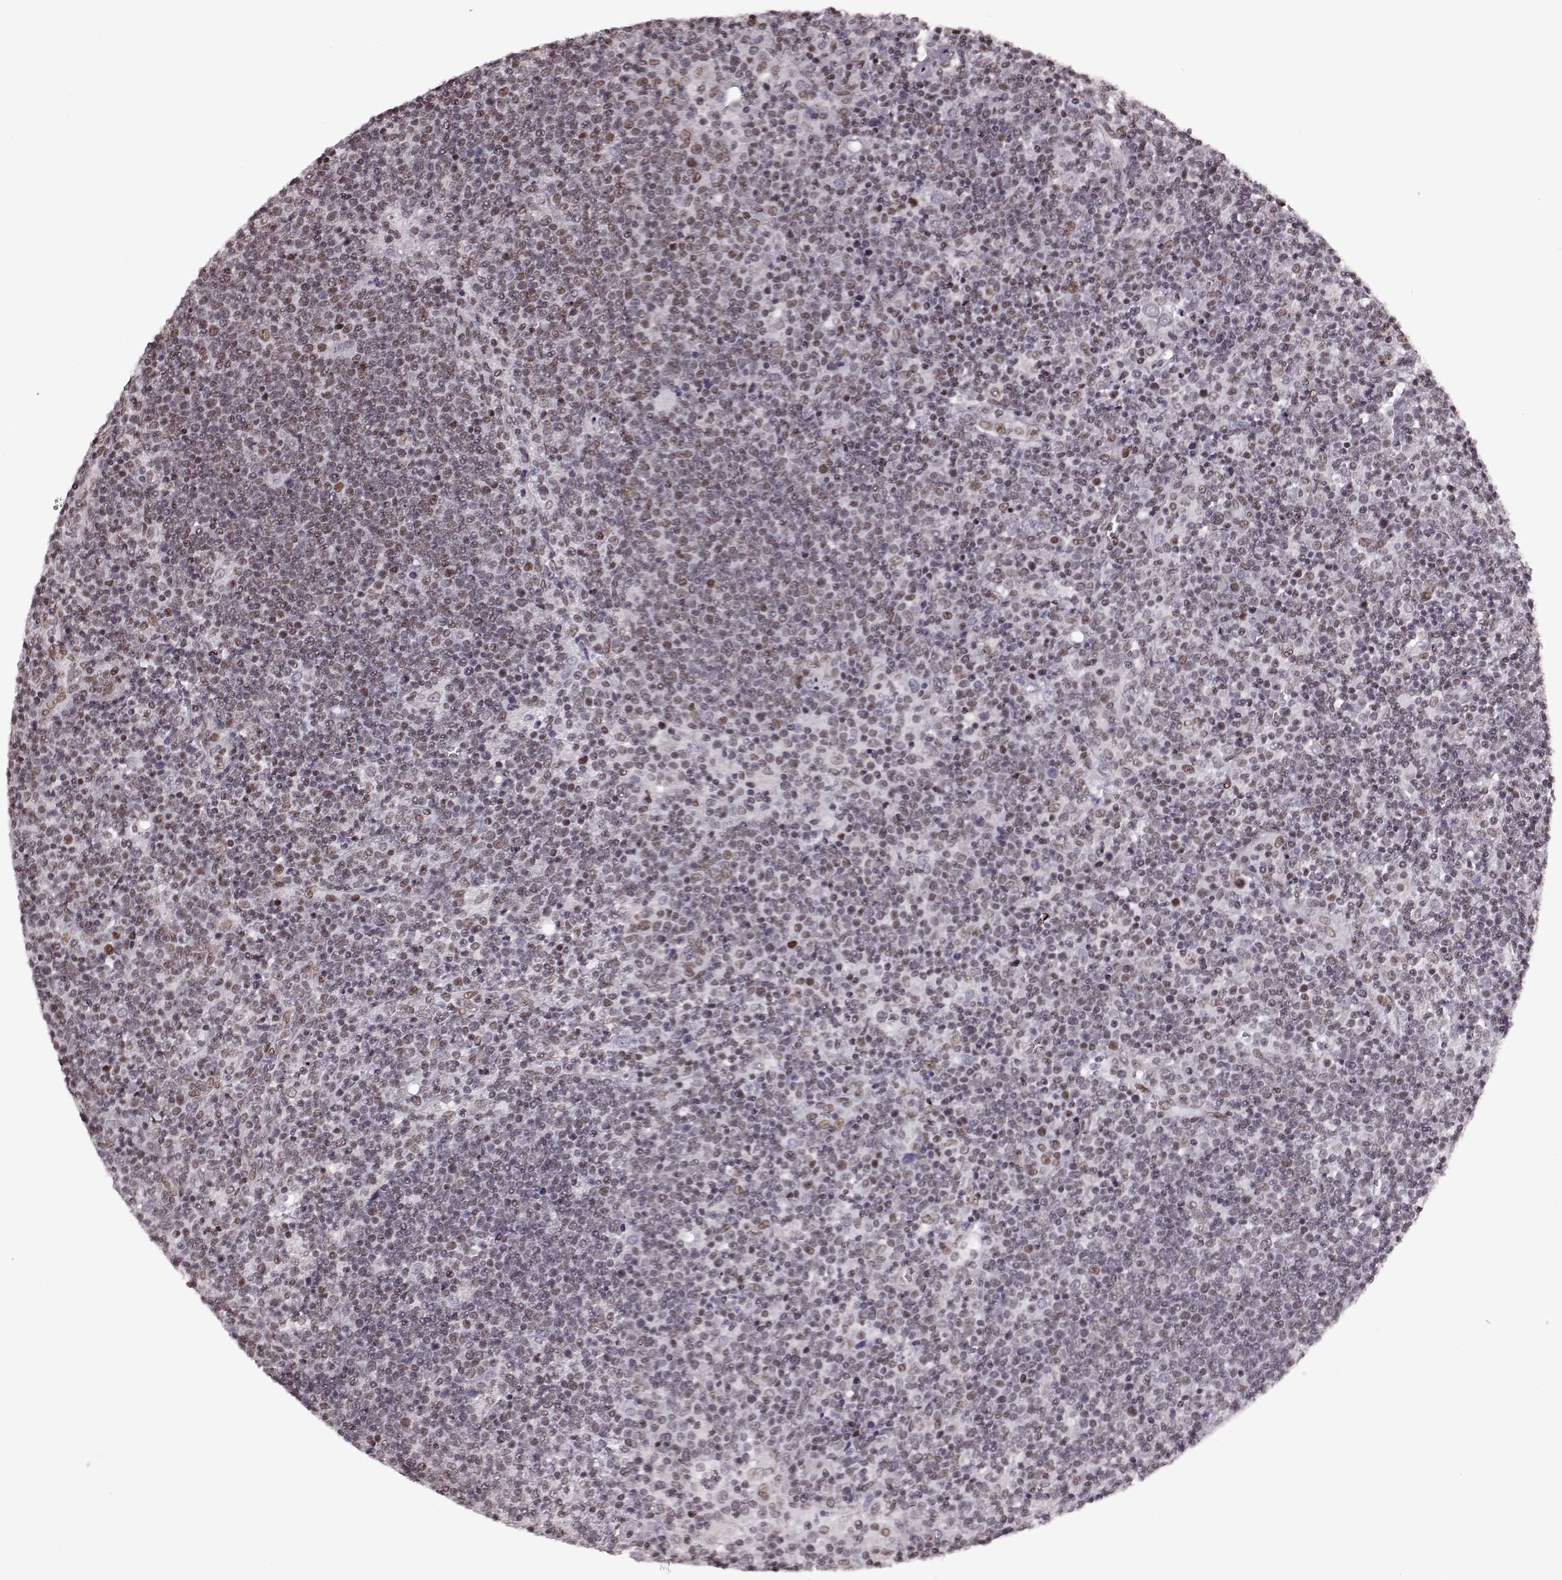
{"staining": {"intensity": "weak", "quantity": ">75%", "location": "nuclear"}, "tissue": "lymphoma", "cell_type": "Tumor cells", "image_type": "cancer", "snomed": [{"axis": "morphology", "description": "Malignant lymphoma, non-Hodgkin's type, High grade"}, {"axis": "topography", "description": "Lymph node"}], "caption": "Protein analysis of malignant lymphoma, non-Hodgkin's type (high-grade) tissue shows weak nuclear staining in about >75% of tumor cells.", "gene": "NR2C1", "patient": {"sex": "male", "age": 61}}